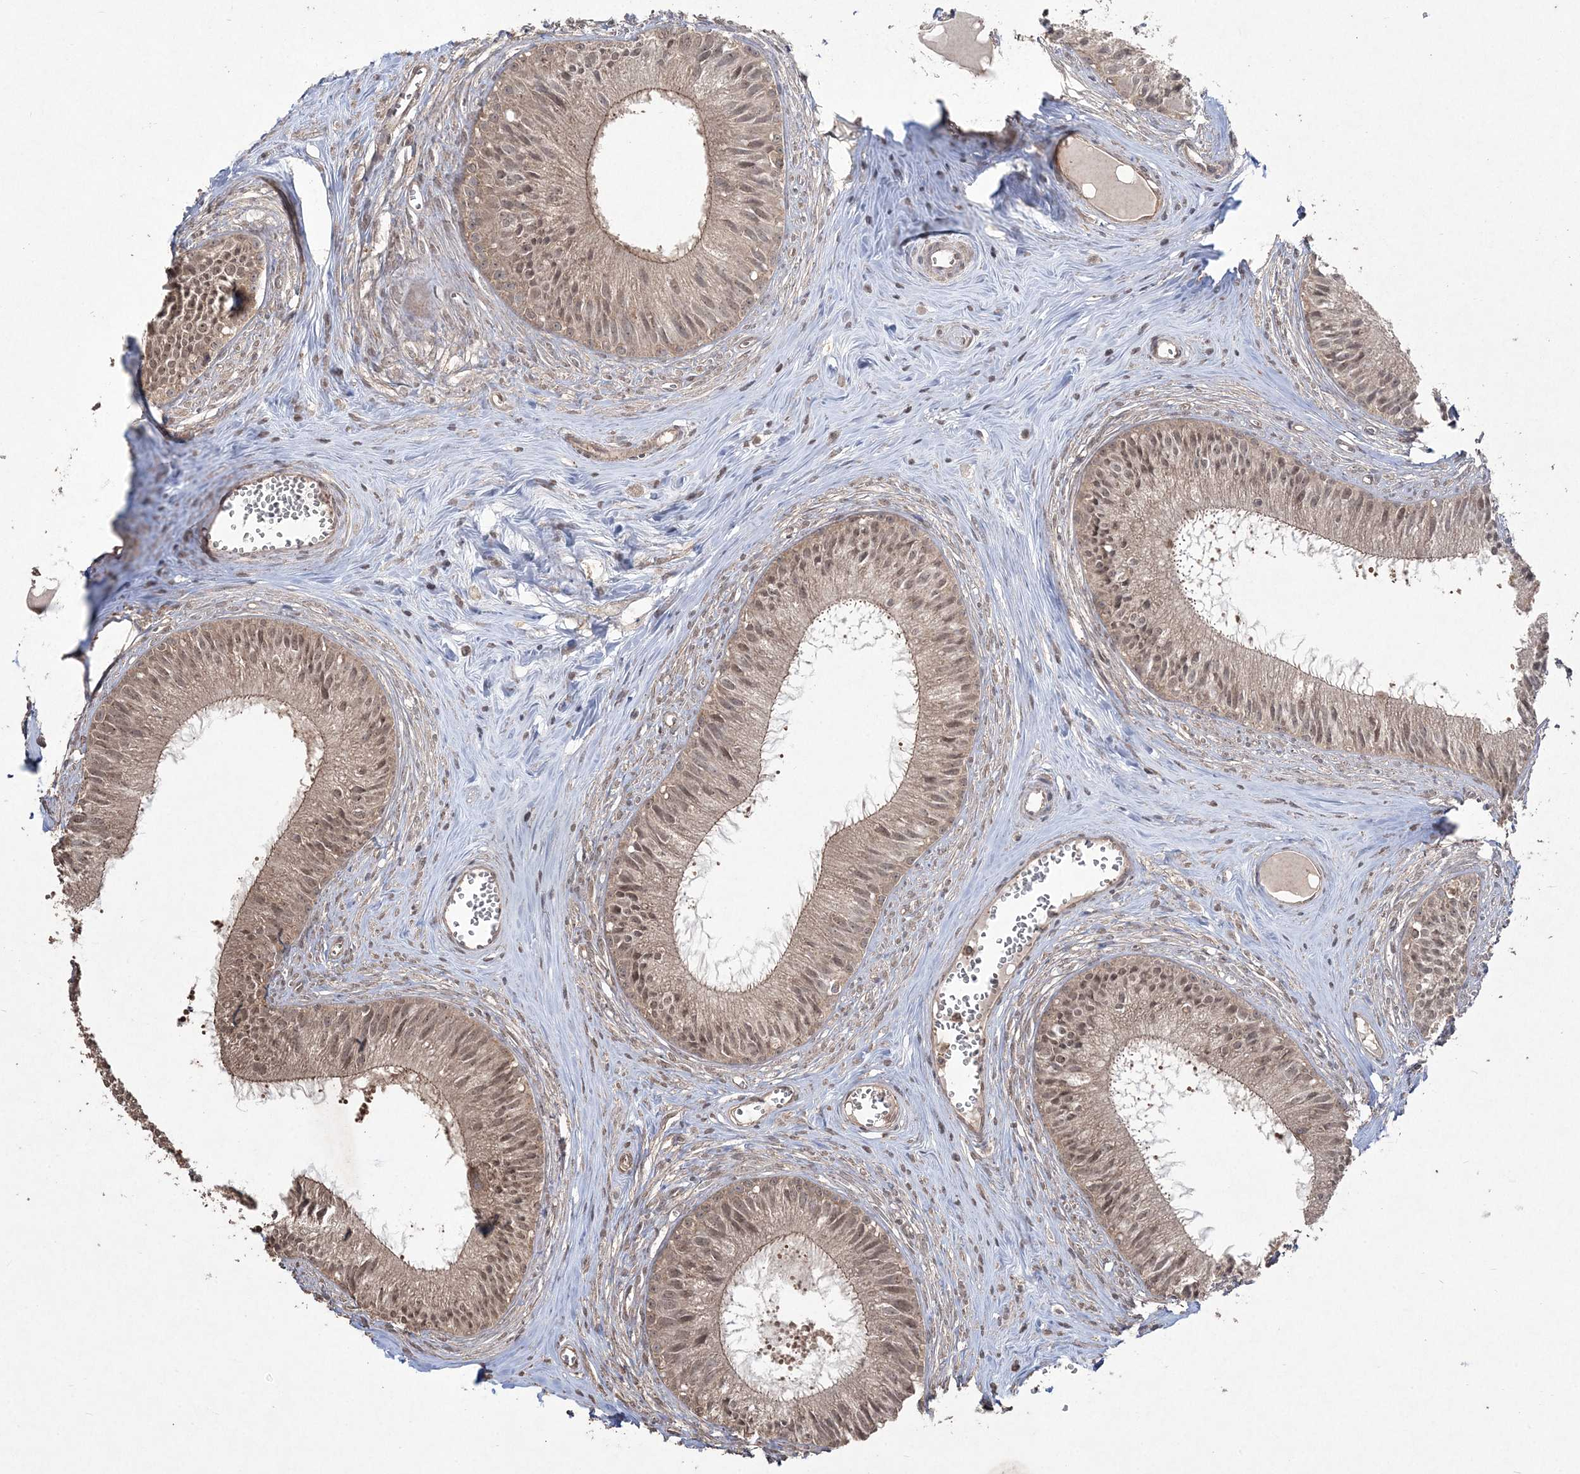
{"staining": {"intensity": "moderate", "quantity": ">75%", "location": "cytoplasmic/membranous,nuclear"}, "tissue": "epididymis", "cell_type": "Glandular cells", "image_type": "normal", "snomed": [{"axis": "morphology", "description": "Normal tissue, NOS"}, {"axis": "topography", "description": "Epididymis"}], "caption": "Benign epididymis was stained to show a protein in brown. There is medium levels of moderate cytoplasmic/membranous,nuclear expression in about >75% of glandular cells.", "gene": "EHHADH", "patient": {"sex": "male", "age": 36}}